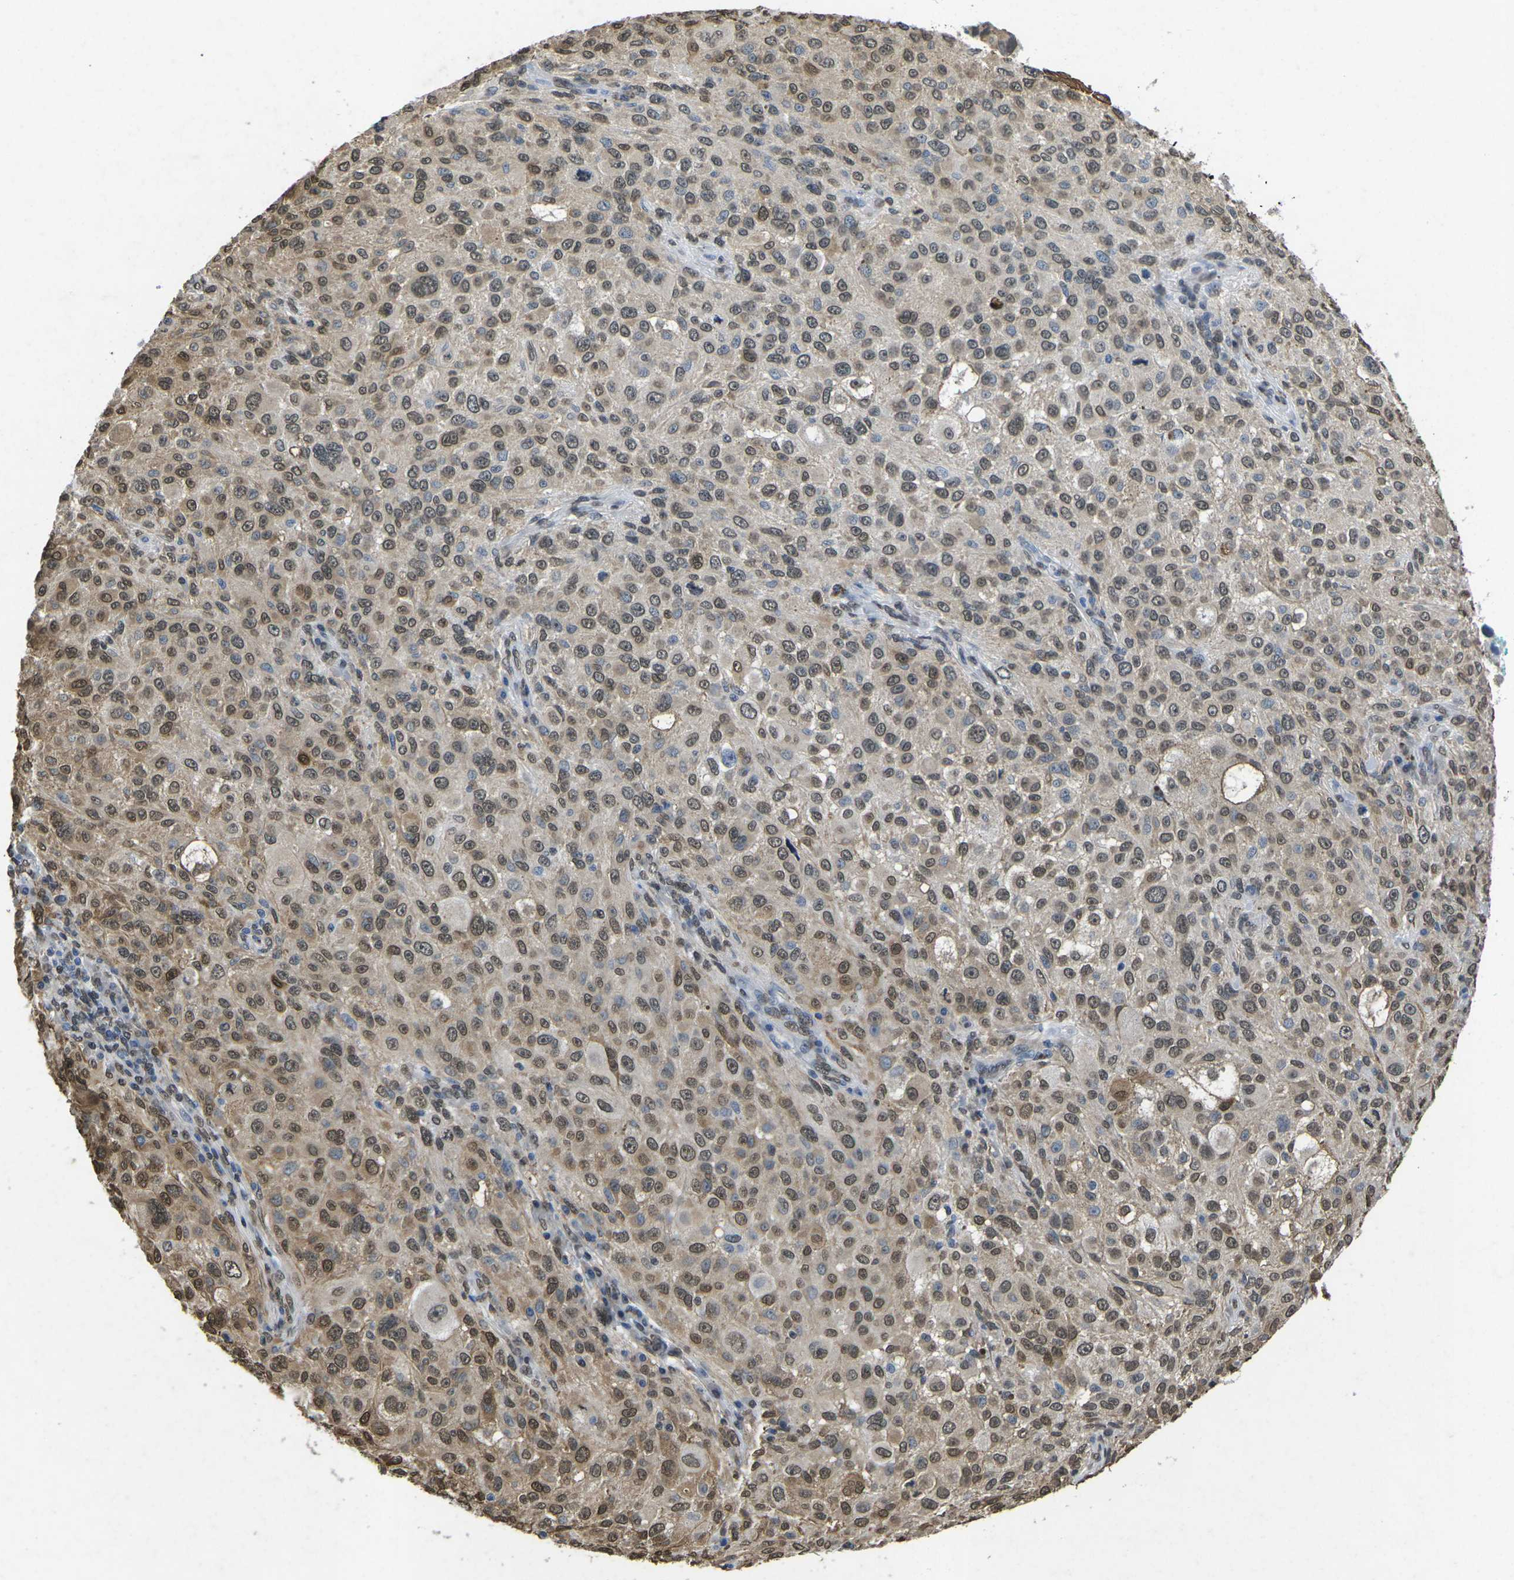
{"staining": {"intensity": "moderate", "quantity": "25%-75%", "location": "cytoplasmic/membranous,nuclear"}, "tissue": "melanoma", "cell_type": "Tumor cells", "image_type": "cancer", "snomed": [{"axis": "morphology", "description": "Necrosis, NOS"}, {"axis": "morphology", "description": "Malignant melanoma, NOS"}, {"axis": "topography", "description": "Skin"}], "caption": "Immunohistochemistry of human malignant melanoma demonstrates medium levels of moderate cytoplasmic/membranous and nuclear expression in about 25%-75% of tumor cells.", "gene": "SCNN1B", "patient": {"sex": "female", "age": 87}}